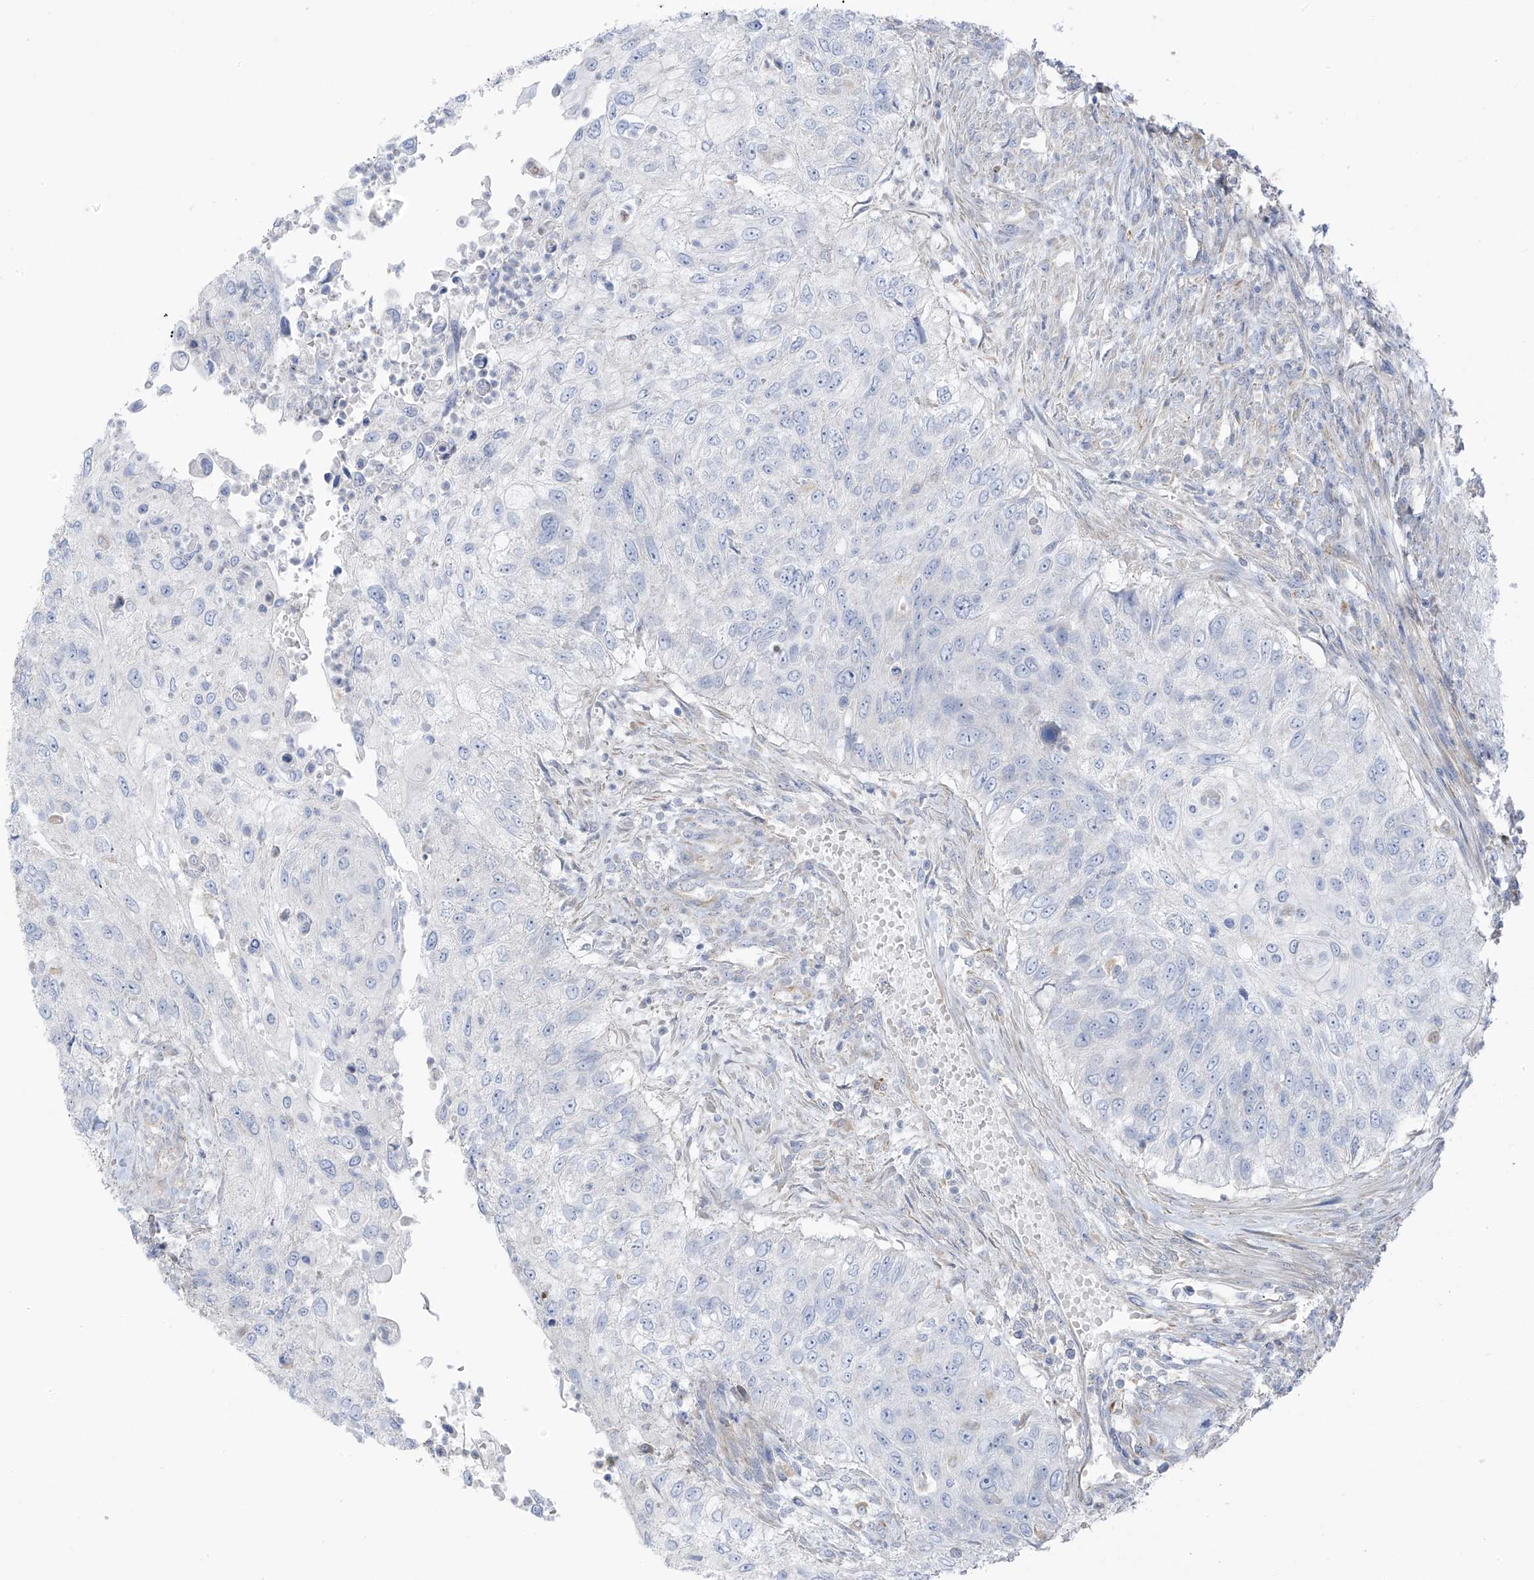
{"staining": {"intensity": "negative", "quantity": "none", "location": "none"}, "tissue": "urothelial cancer", "cell_type": "Tumor cells", "image_type": "cancer", "snomed": [{"axis": "morphology", "description": "Urothelial carcinoma, High grade"}, {"axis": "topography", "description": "Urinary bladder"}], "caption": "Human urothelial cancer stained for a protein using immunohistochemistry shows no staining in tumor cells.", "gene": "TAL2", "patient": {"sex": "female", "age": 60}}